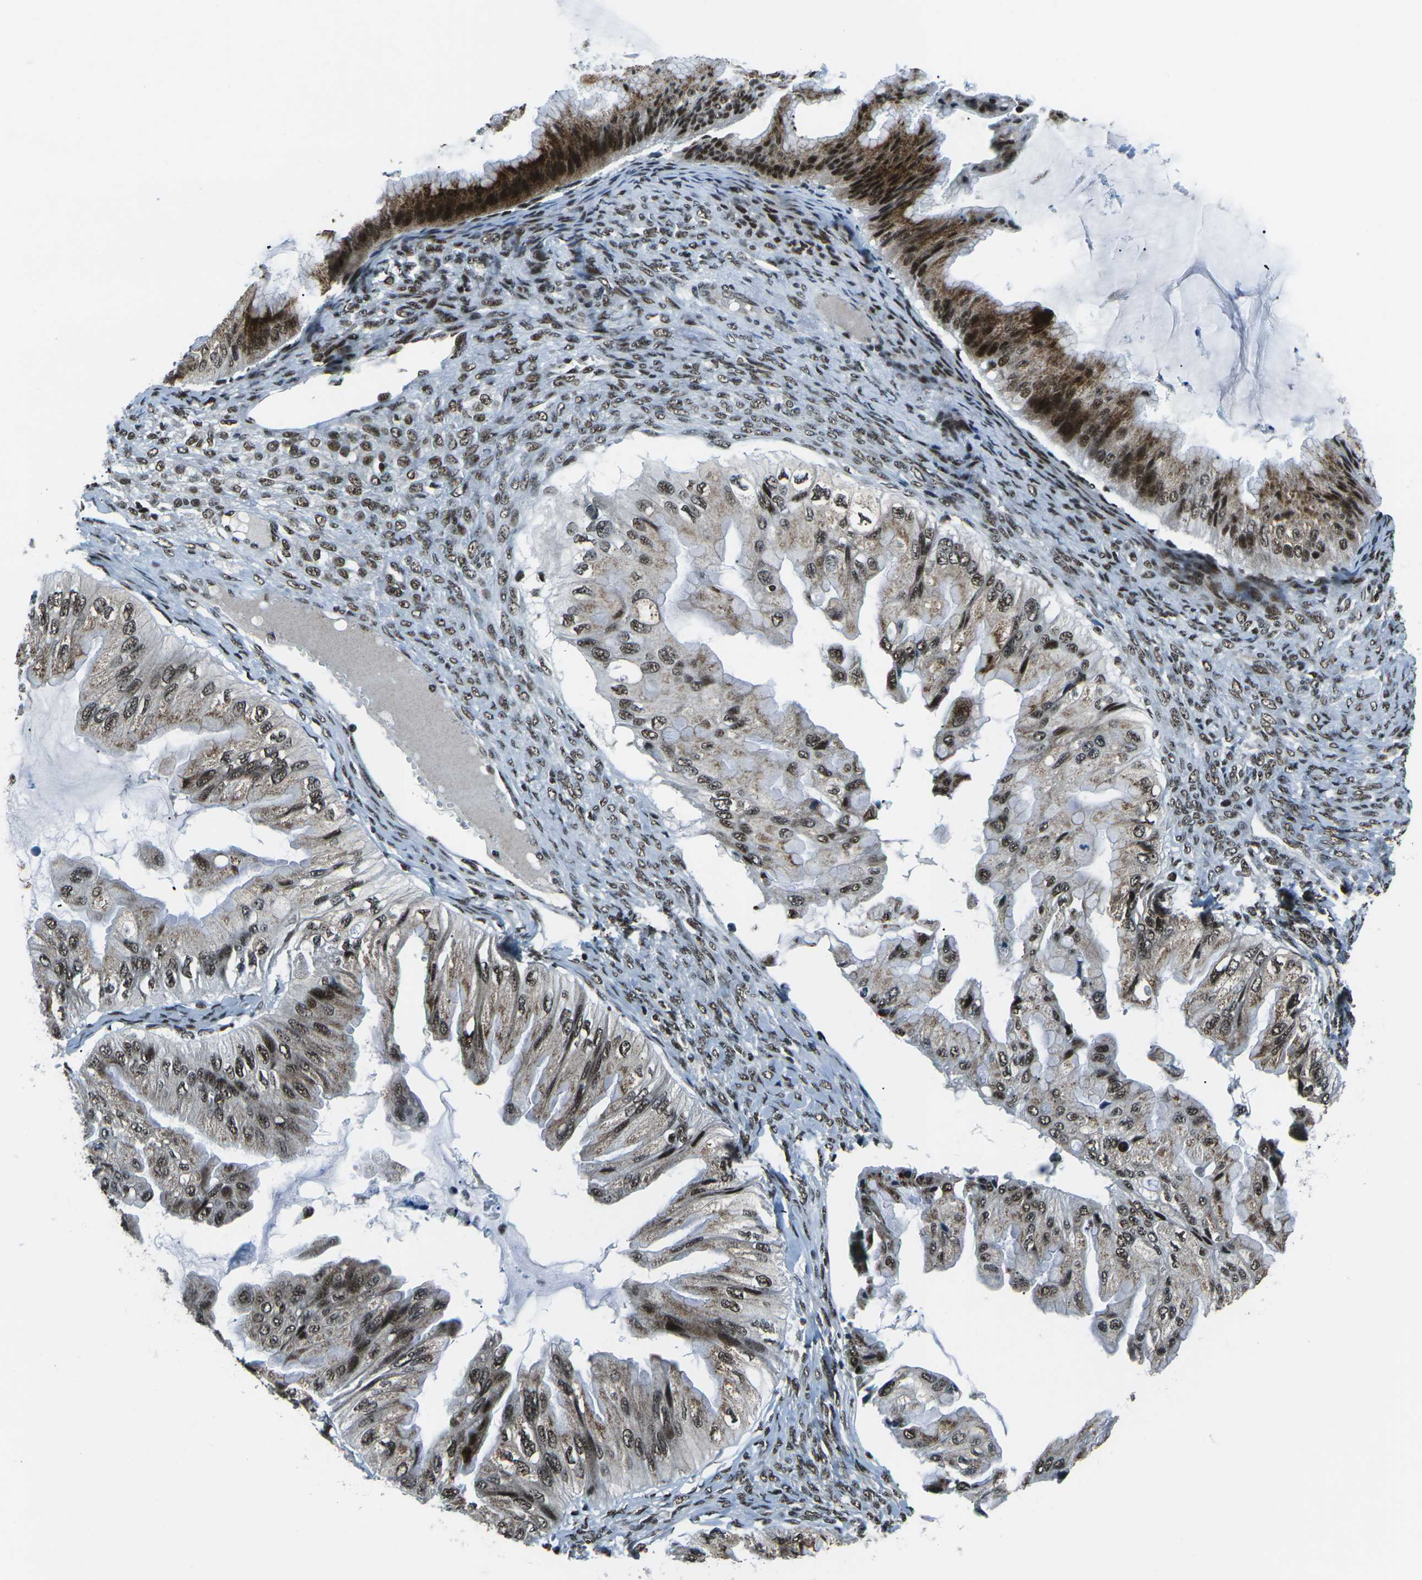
{"staining": {"intensity": "strong", "quantity": ">75%", "location": "cytoplasmic/membranous,nuclear"}, "tissue": "ovarian cancer", "cell_type": "Tumor cells", "image_type": "cancer", "snomed": [{"axis": "morphology", "description": "Cystadenocarcinoma, mucinous, NOS"}, {"axis": "topography", "description": "Ovary"}], "caption": "This photomicrograph reveals immunohistochemistry staining of ovarian cancer (mucinous cystadenocarcinoma), with high strong cytoplasmic/membranous and nuclear staining in approximately >75% of tumor cells.", "gene": "RBL2", "patient": {"sex": "female", "age": 61}}